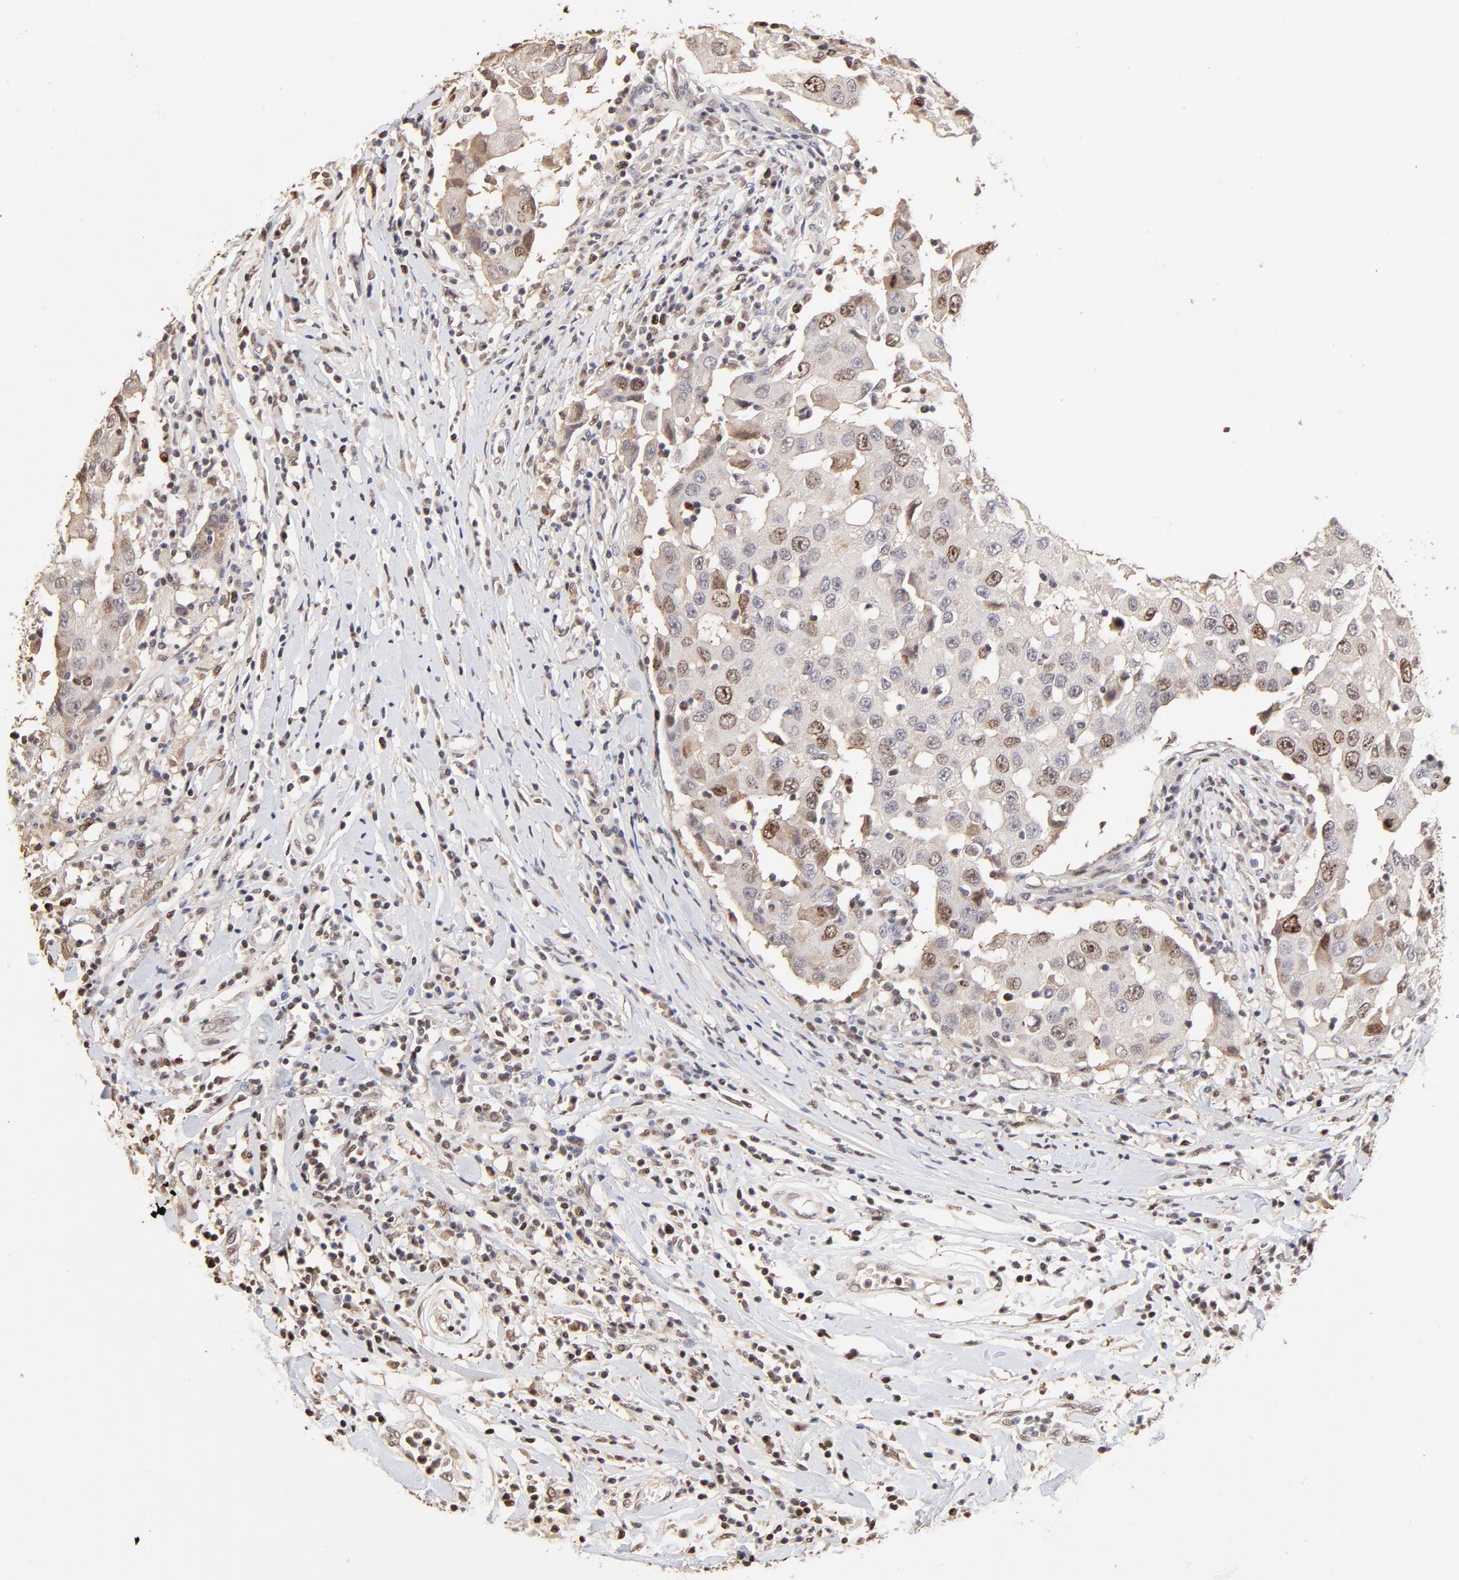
{"staining": {"intensity": "weak", "quantity": "<25%", "location": "cytoplasmic/membranous,nuclear"}, "tissue": "breast cancer", "cell_type": "Tumor cells", "image_type": "cancer", "snomed": [{"axis": "morphology", "description": "Duct carcinoma"}, {"axis": "topography", "description": "Breast"}], "caption": "This is an immunohistochemistry (IHC) histopathology image of breast cancer (infiltrating ductal carcinoma). There is no staining in tumor cells.", "gene": "BIRC5", "patient": {"sex": "female", "age": 27}}